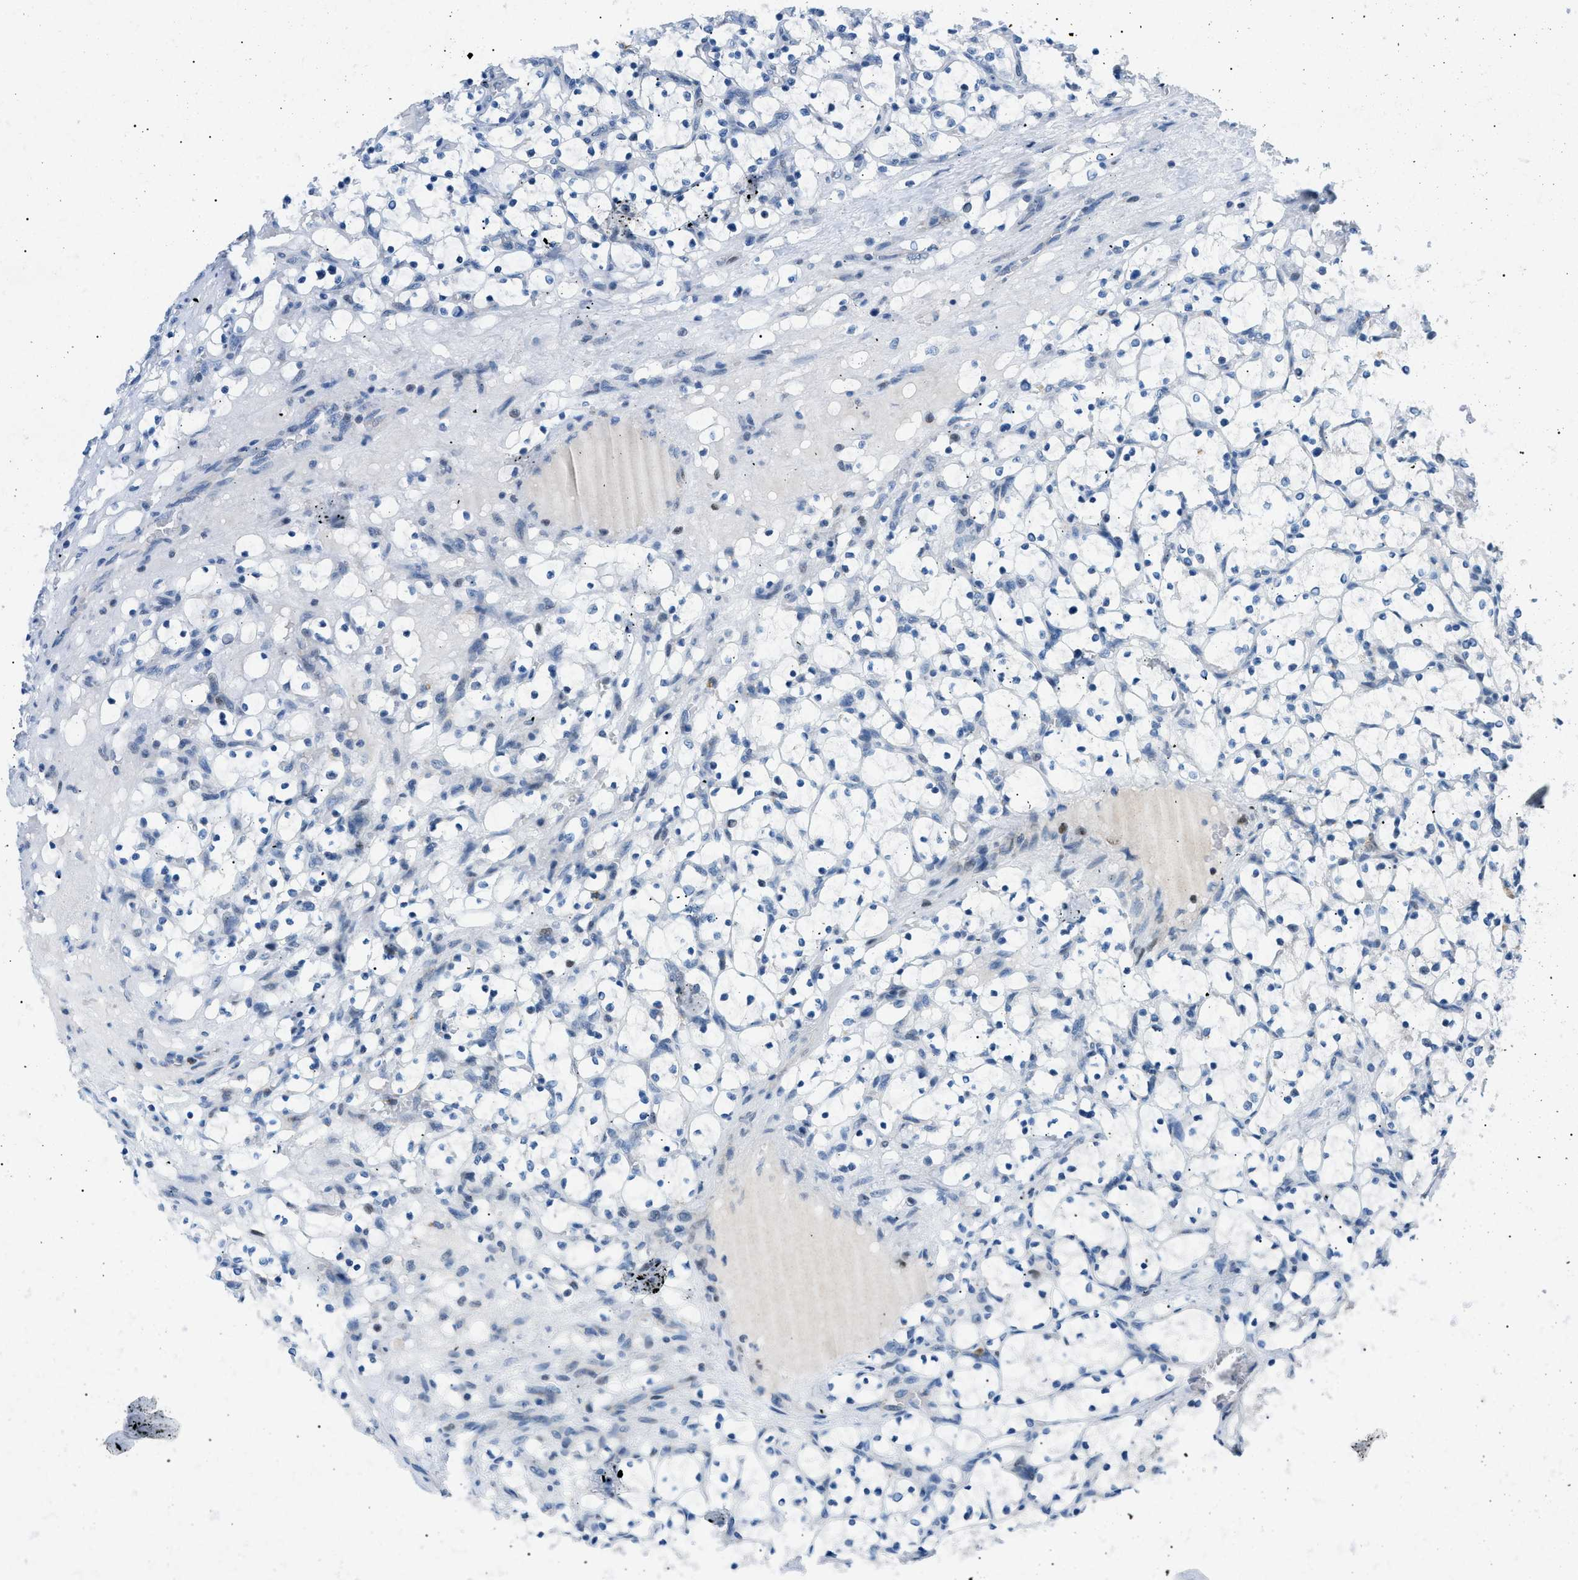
{"staining": {"intensity": "negative", "quantity": "none", "location": "none"}, "tissue": "renal cancer", "cell_type": "Tumor cells", "image_type": "cancer", "snomed": [{"axis": "morphology", "description": "Adenocarcinoma, NOS"}, {"axis": "topography", "description": "Kidney"}], "caption": "This is an IHC histopathology image of renal cancer (adenocarcinoma). There is no staining in tumor cells.", "gene": "SMARCC1", "patient": {"sex": "female", "age": 69}}